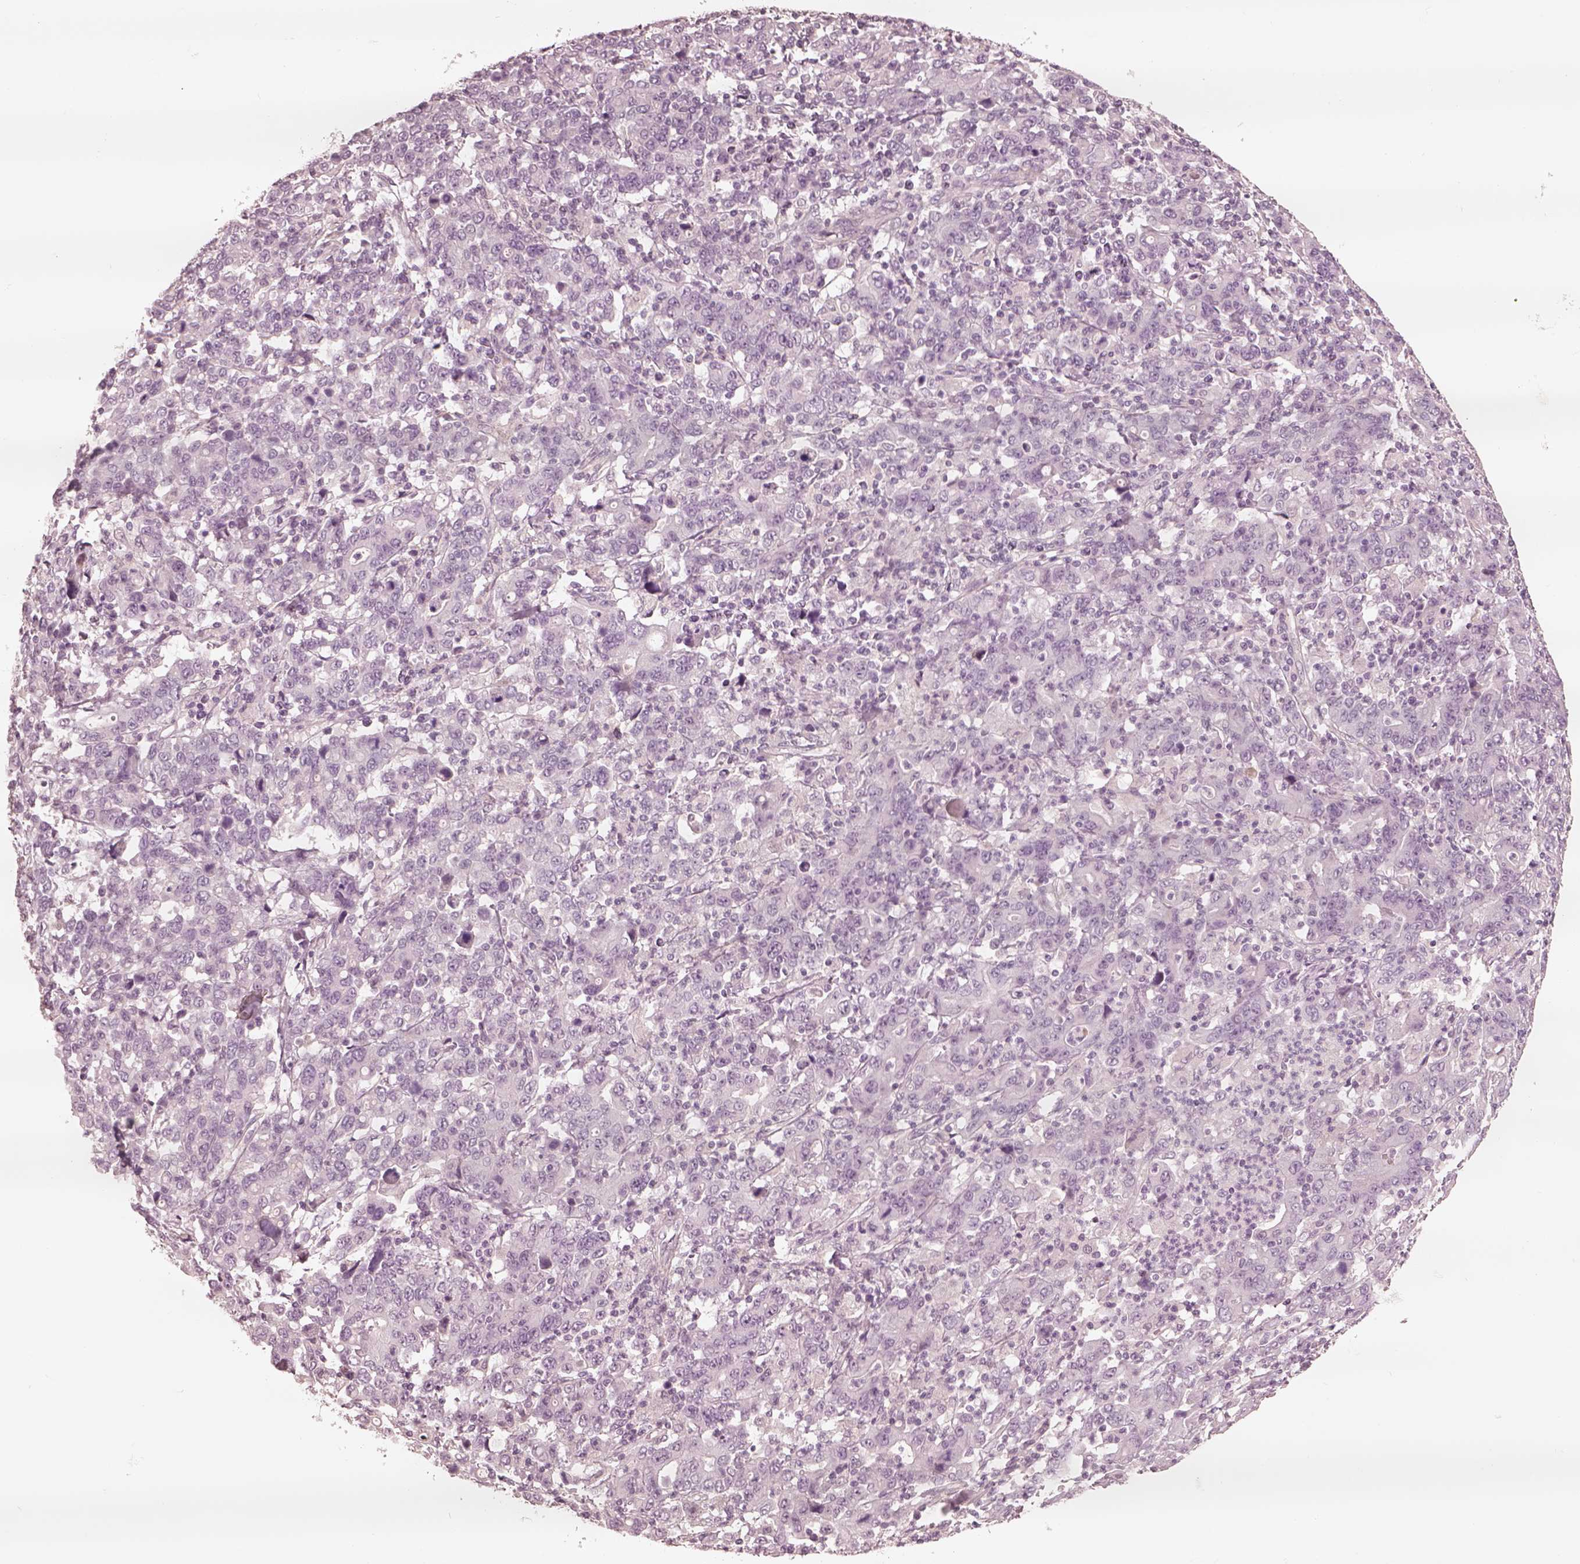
{"staining": {"intensity": "negative", "quantity": "none", "location": "none"}, "tissue": "stomach cancer", "cell_type": "Tumor cells", "image_type": "cancer", "snomed": [{"axis": "morphology", "description": "Adenocarcinoma, NOS"}, {"axis": "topography", "description": "Stomach, upper"}], "caption": "Micrograph shows no significant protein expression in tumor cells of adenocarcinoma (stomach).", "gene": "DNAAF9", "patient": {"sex": "male", "age": 69}}